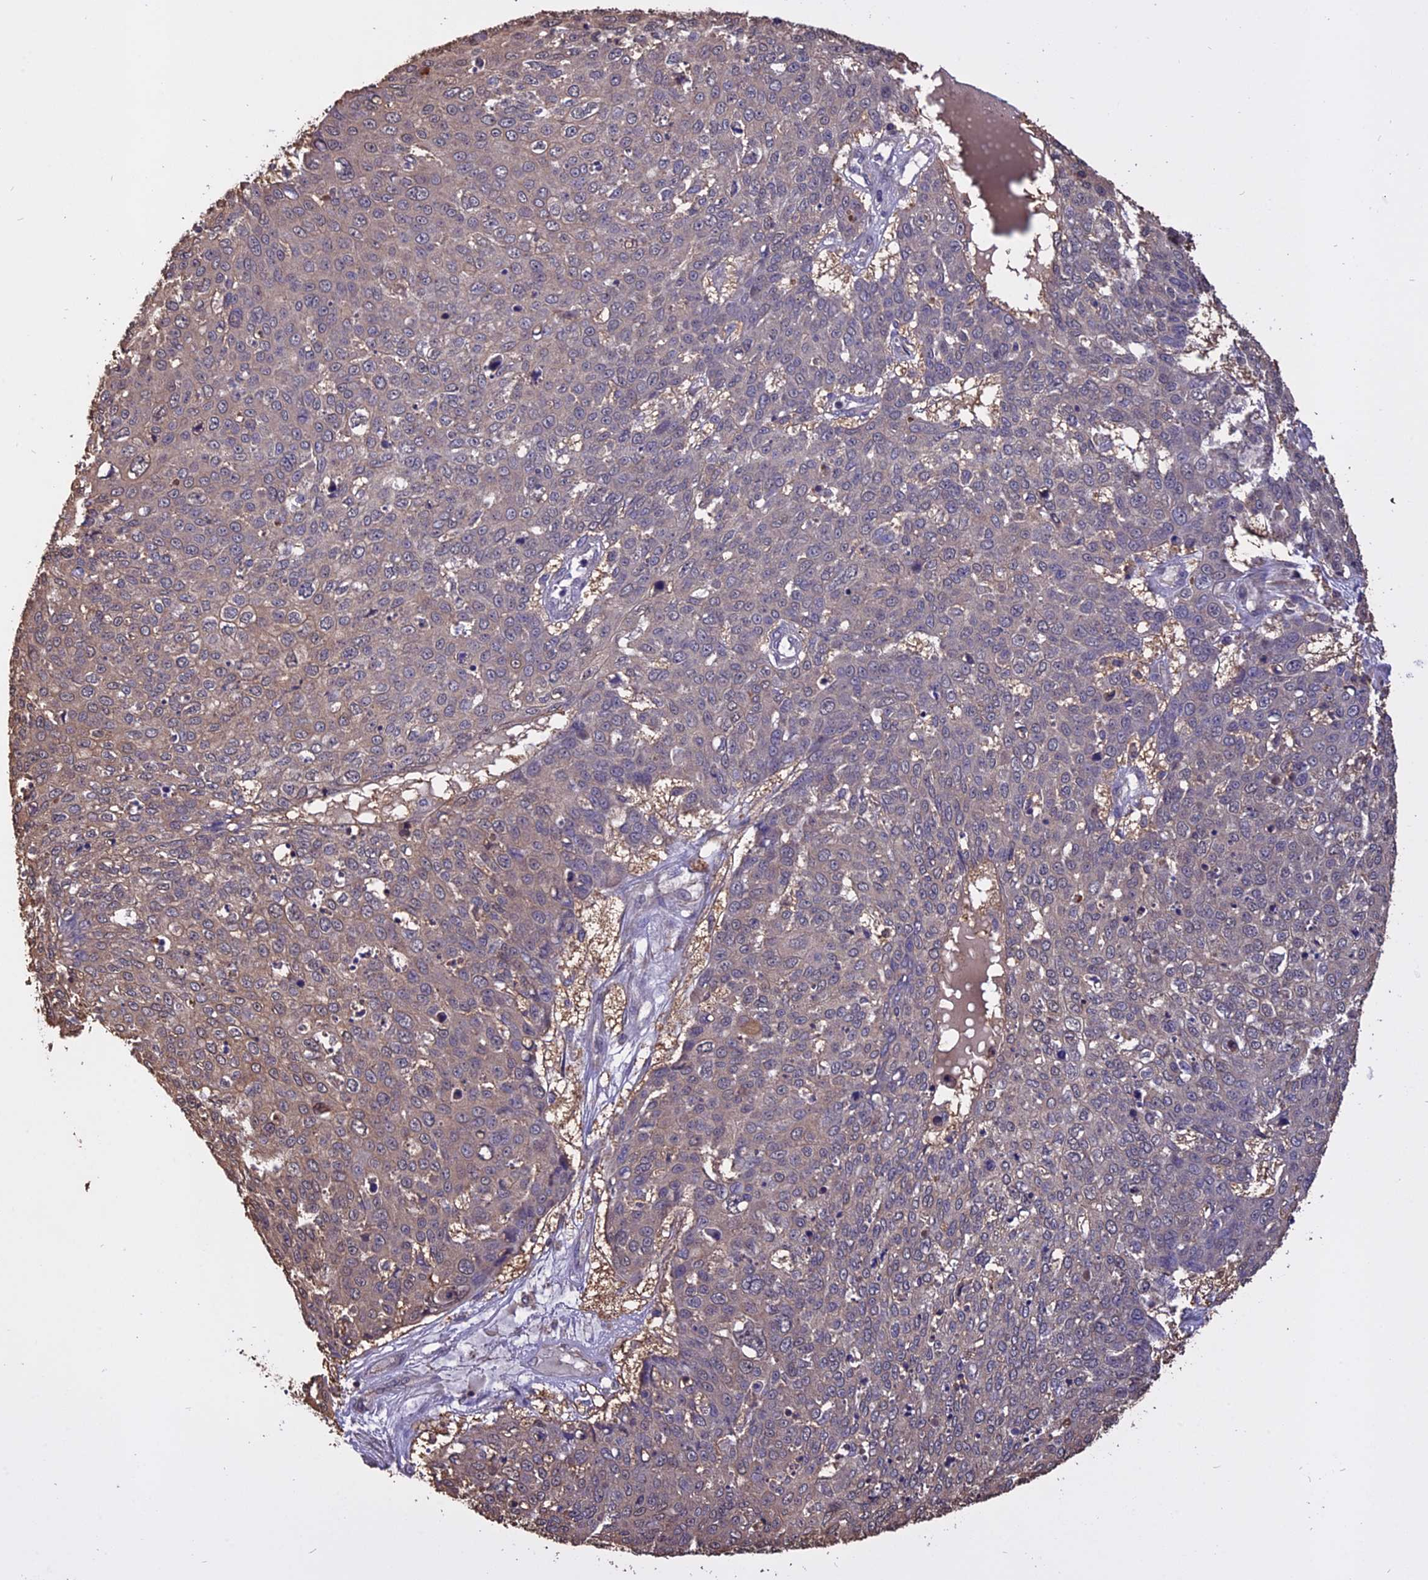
{"staining": {"intensity": "weak", "quantity": "25%-75%", "location": "cytoplasmic/membranous"}, "tissue": "skin cancer", "cell_type": "Tumor cells", "image_type": "cancer", "snomed": [{"axis": "morphology", "description": "Squamous cell carcinoma, NOS"}, {"axis": "topography", "description": "Skin"}], "caption": "Protein positivity by immunohistochemistry (IHC) reveals weak cytoplasmic/membranous positivity in approximately 25%-75% of tumor cells in skin cancer (squamous cell carcinoma). The staining is performed using DAB (3,3'-diaminobenzidine) brown chromogen to label protein expression. The nuclei are counter-stained blue using hematoxylin.", "gene": "CARMIL2", "patient": {"sex": "male", "age": 71}}